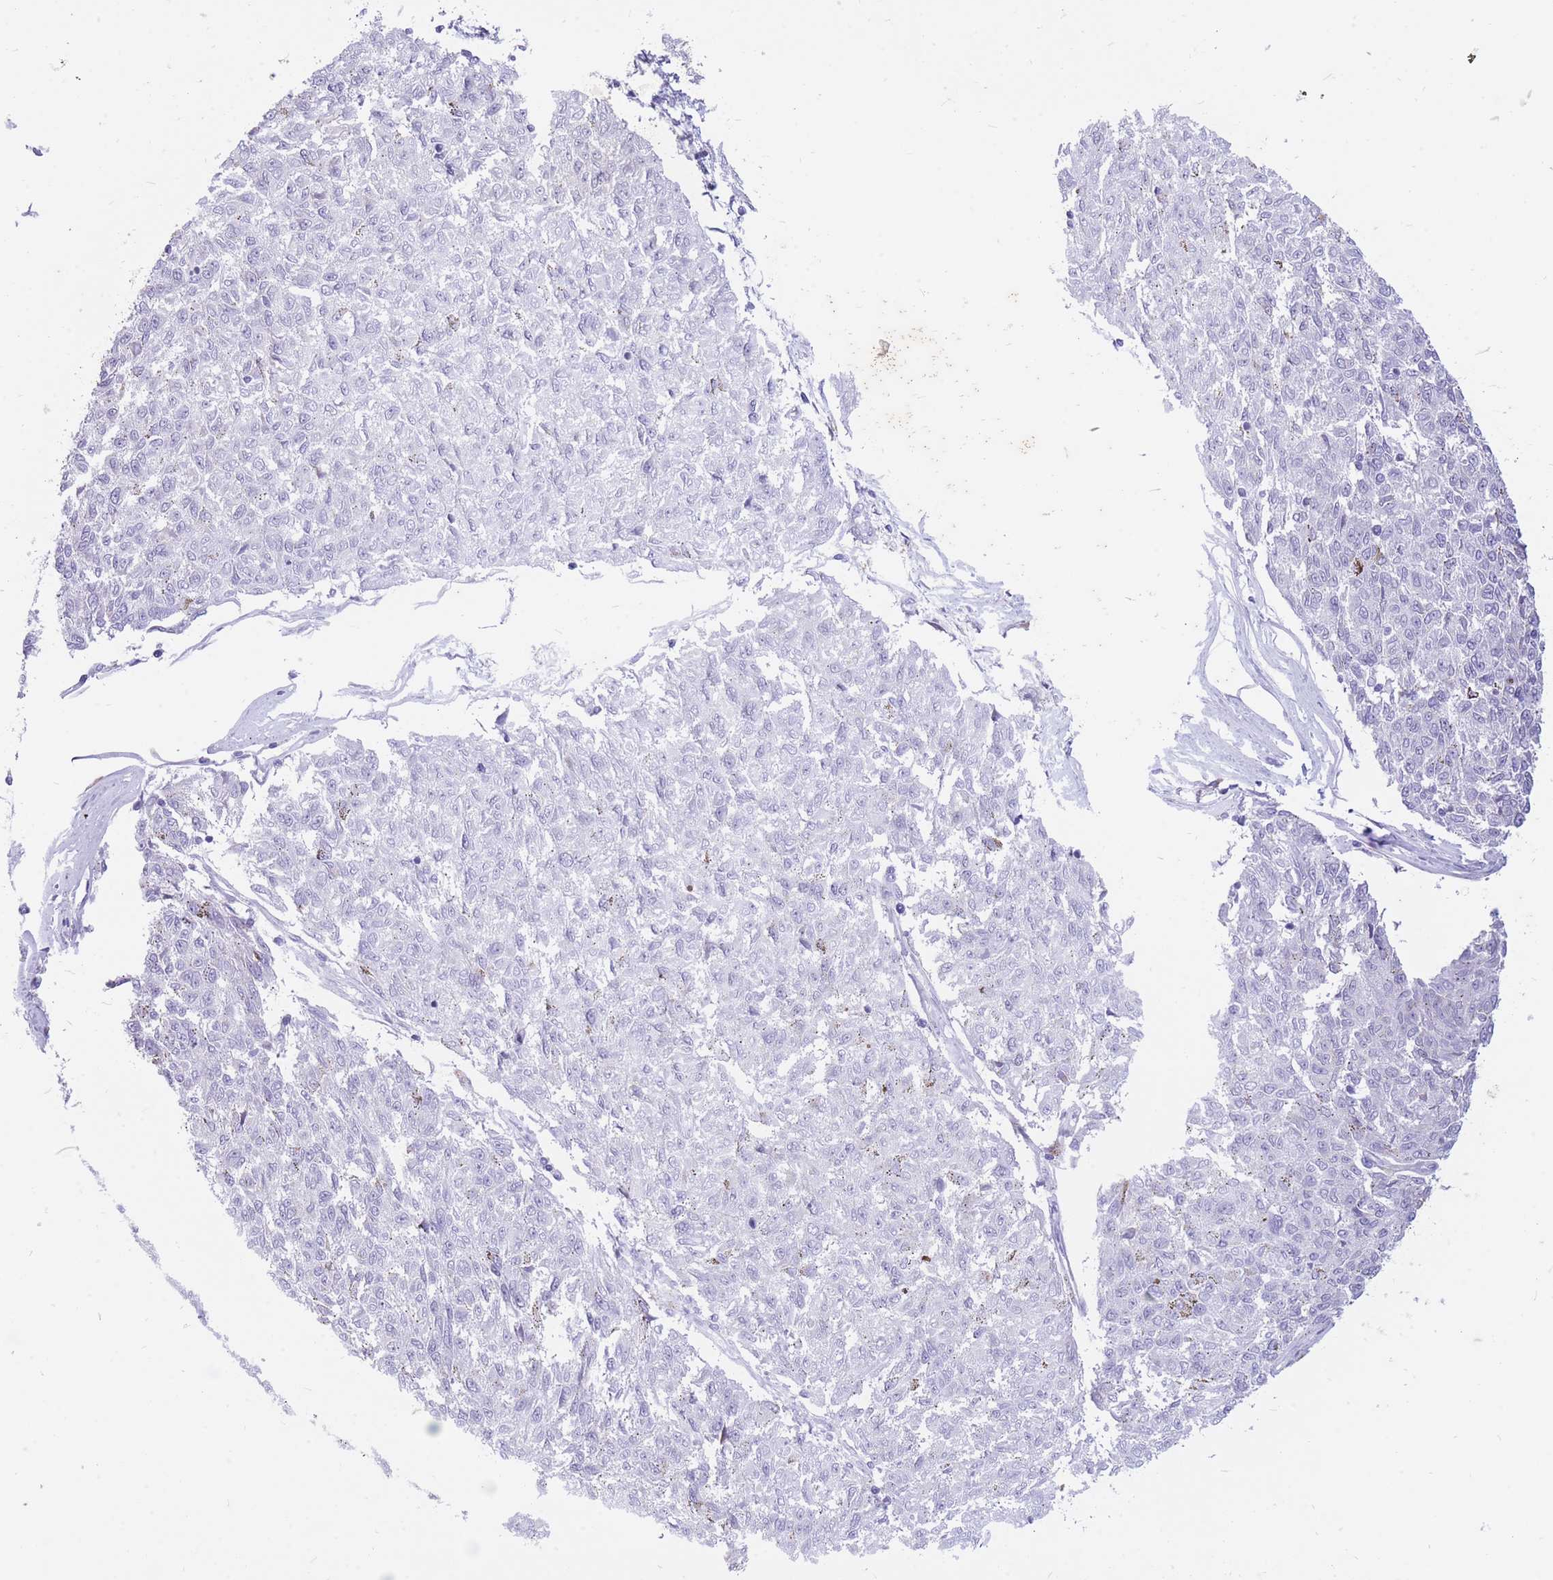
{"staining": {"intensity": "negative", "quantity": "none", "location": "none"}, "tissue": "melanoma", "cell_type": "Tumor cells", "image_type": "cancer", "snomed": [{"axis": "morphology", "description": "Malignant melanoma, NOS"}, {"axis": "topography", "description": "Skin"}], "caption": "The micrograph shows no significant staining in tumor cells of malignant melanoma.", "gene": "ZFP37", "patient": {"sex": "female", "age": 72}}